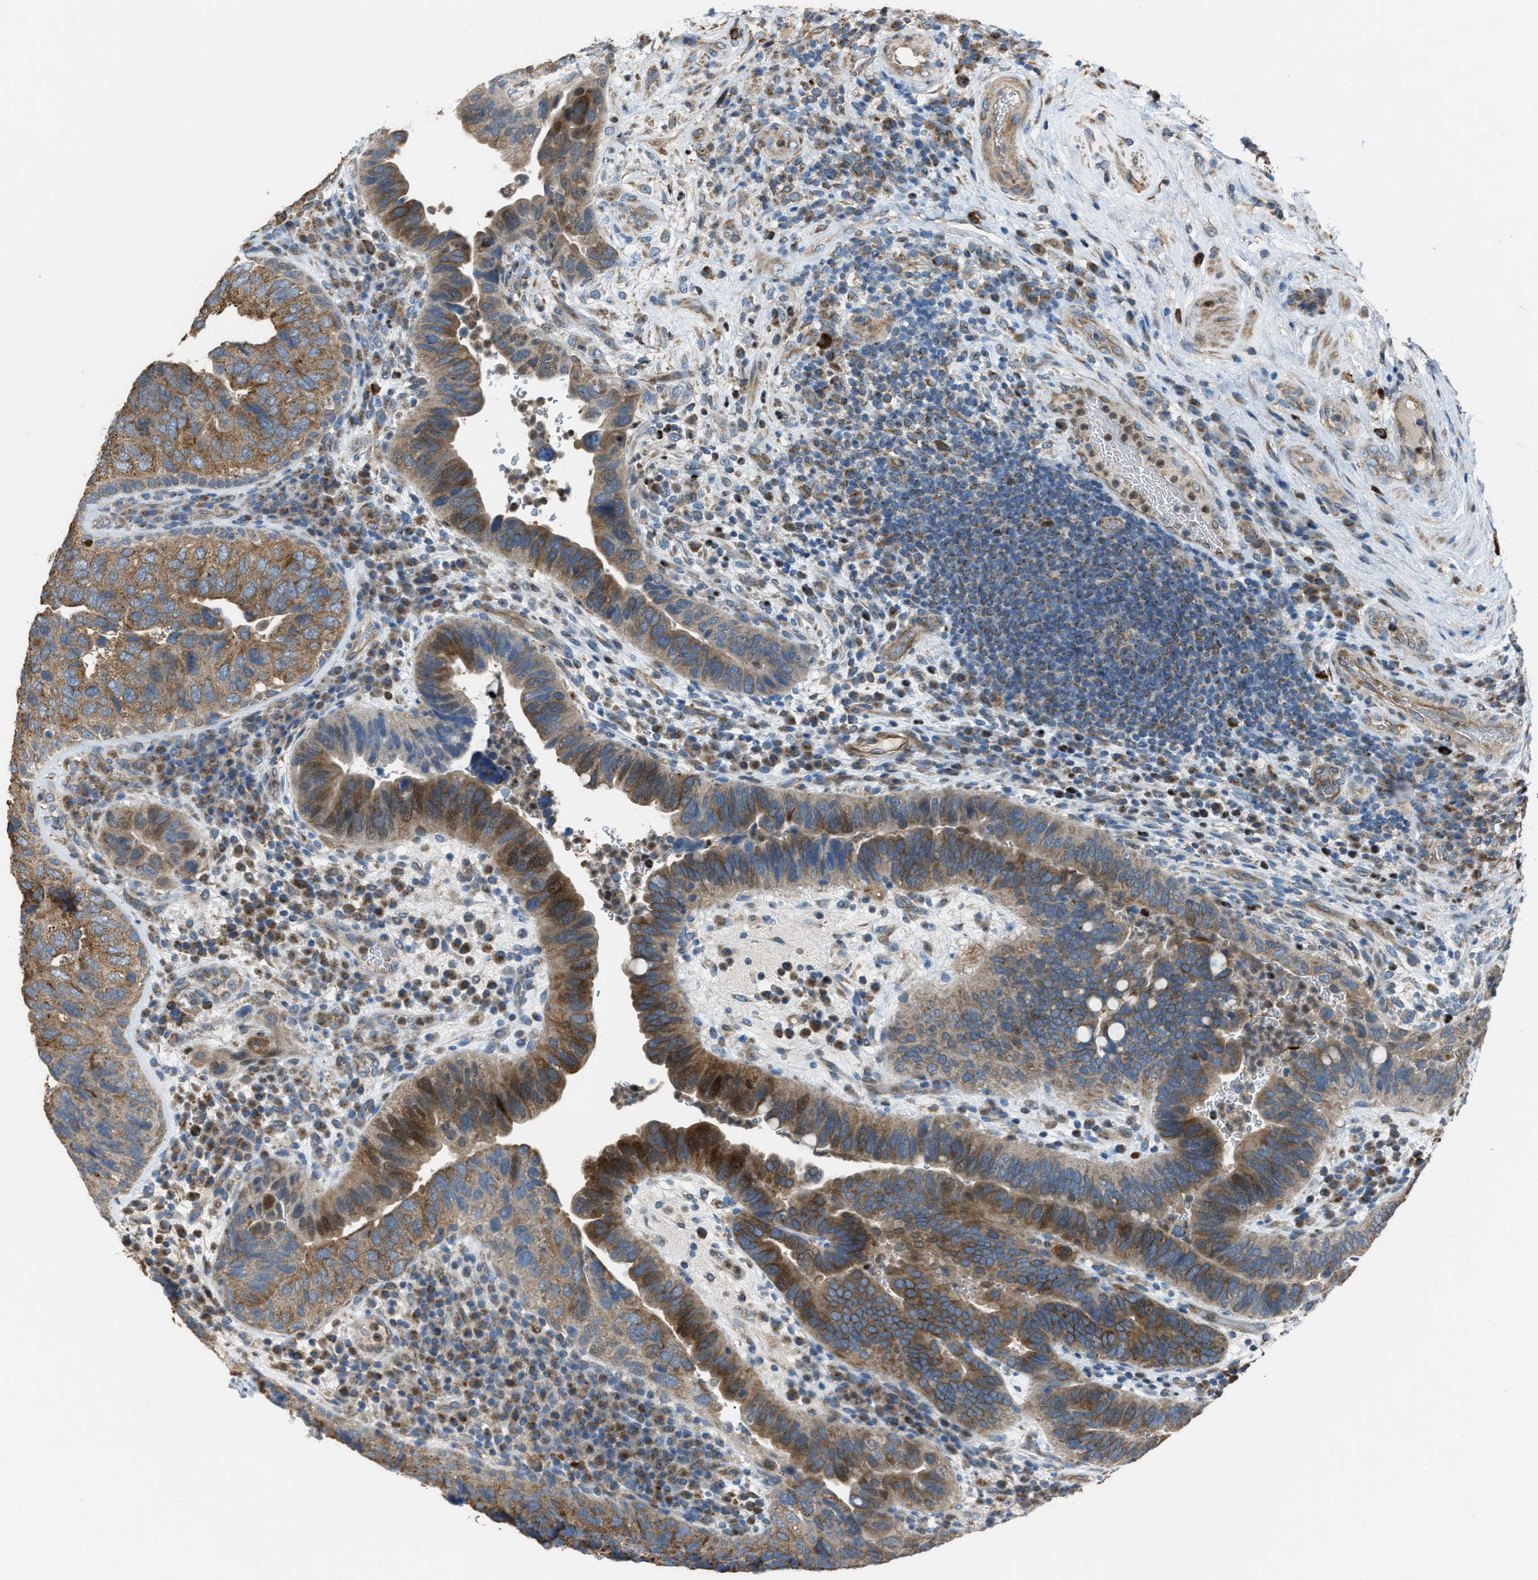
{"staining": {"intensity": "moderate", "quantity": ">75%", "location": "cytoplasmic/membranous"}, "tissue": "urothelial cancer", "cell_type": "Tumor cells", "image_type": "cancer", "snomed": [{"axis": "morphology", "description": "Urothelial carcinoma, High grade"}, {"axis": "topography", "description": "Urinary bladder"}], "caption": "Protein staining demonstrates moderate cytoplasmic/membranous expression in about >75% of tumor cells in urothelial cancer.", "gene": "SLC25A11", "patient": {"sex": "female", "age": 82}}